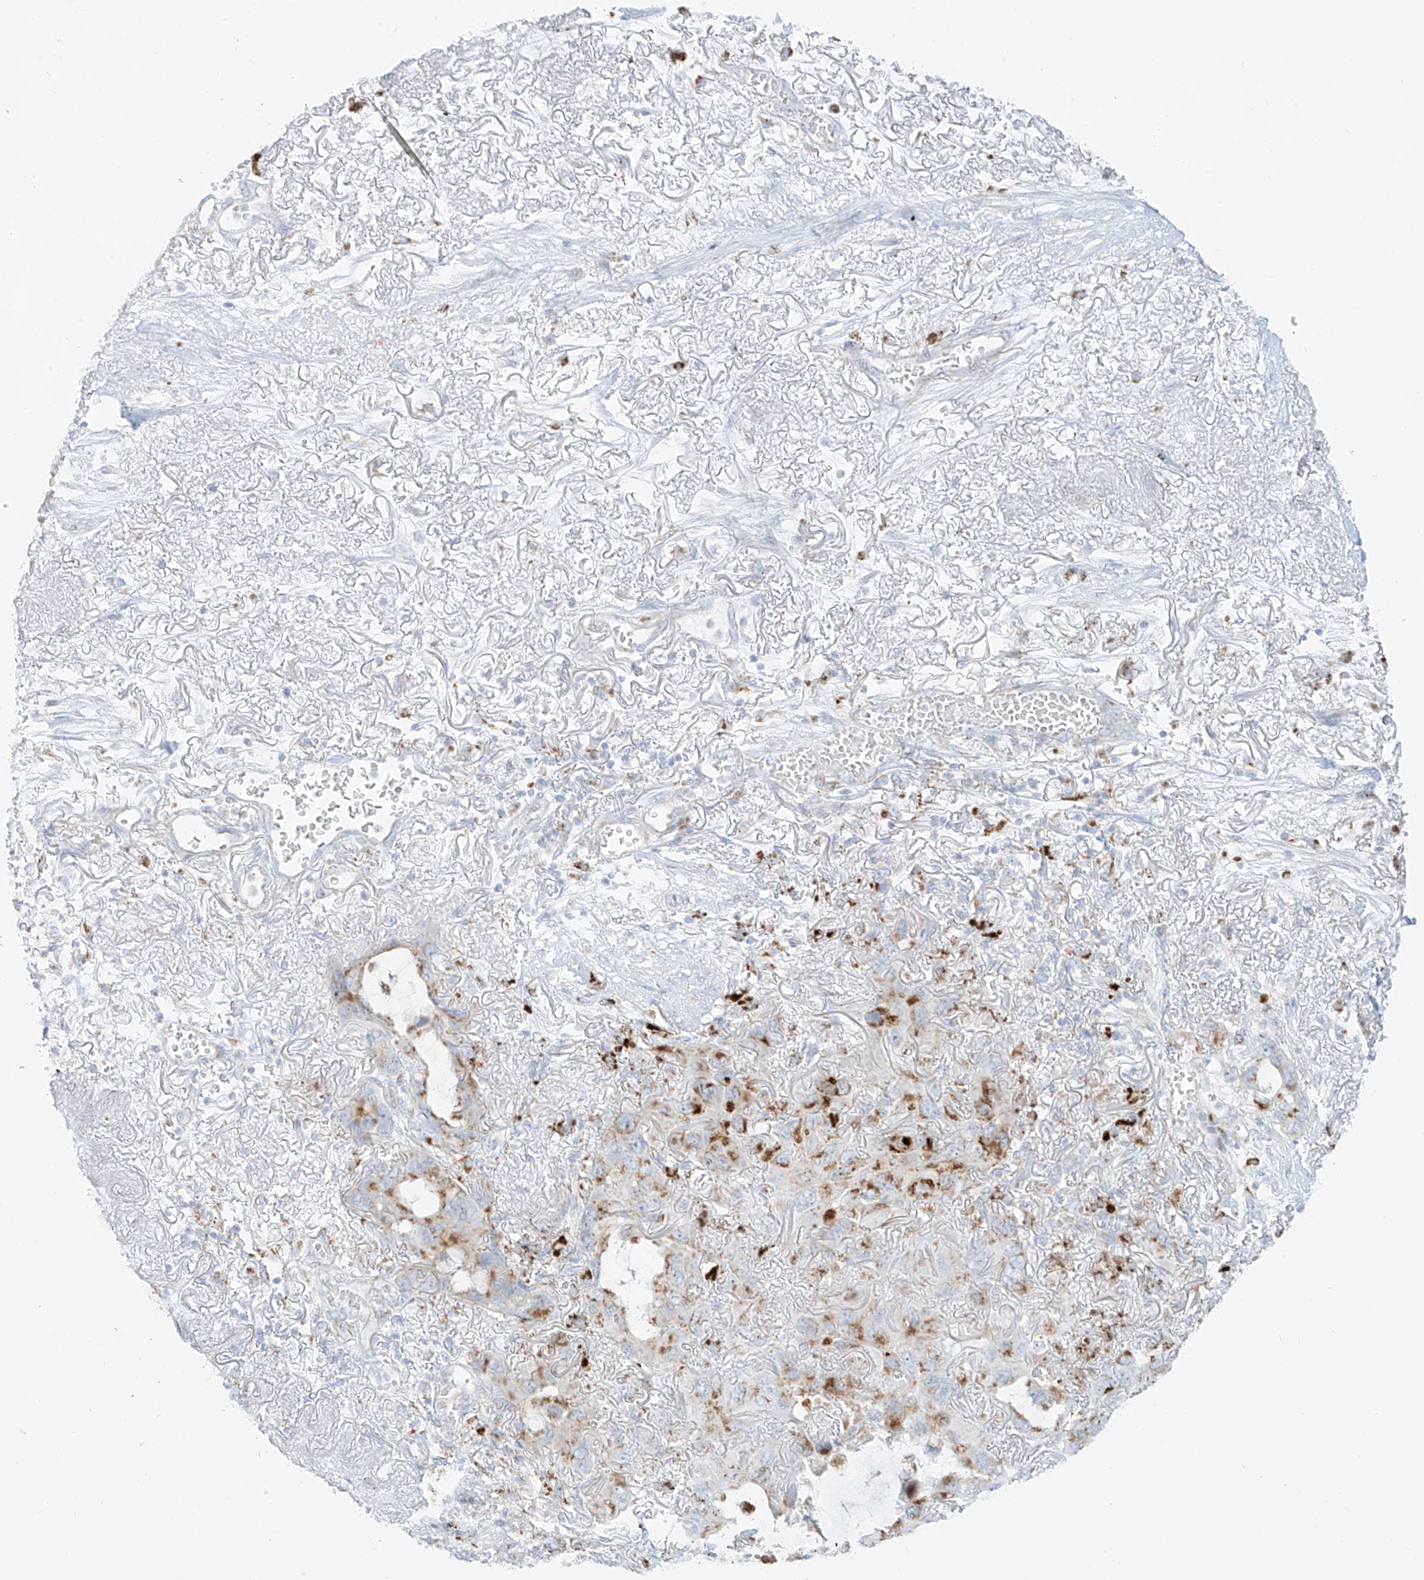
{"staining": {"intensity": "moderate", "quantity": ">75%", "location": "cytoplasmic/membranous"}, "tissue": "lung cancer", "cell_type": "Tumor cells", "image_type": "cancer", "snomed": [{"axis": "morphology", "description": "Squamous cell carcinoma, NOS"}, {"axis": "topography", "description": "Lung"}], "caption": "Lung cancer (squamous cell carcinoma) stained for a protein (brown) reveals moderate cytoplasmic/membranous positive staining in about >75% of tumor cells.", "gene": "SLC35F6", "patient": {"sex": "female", "age": 73}}